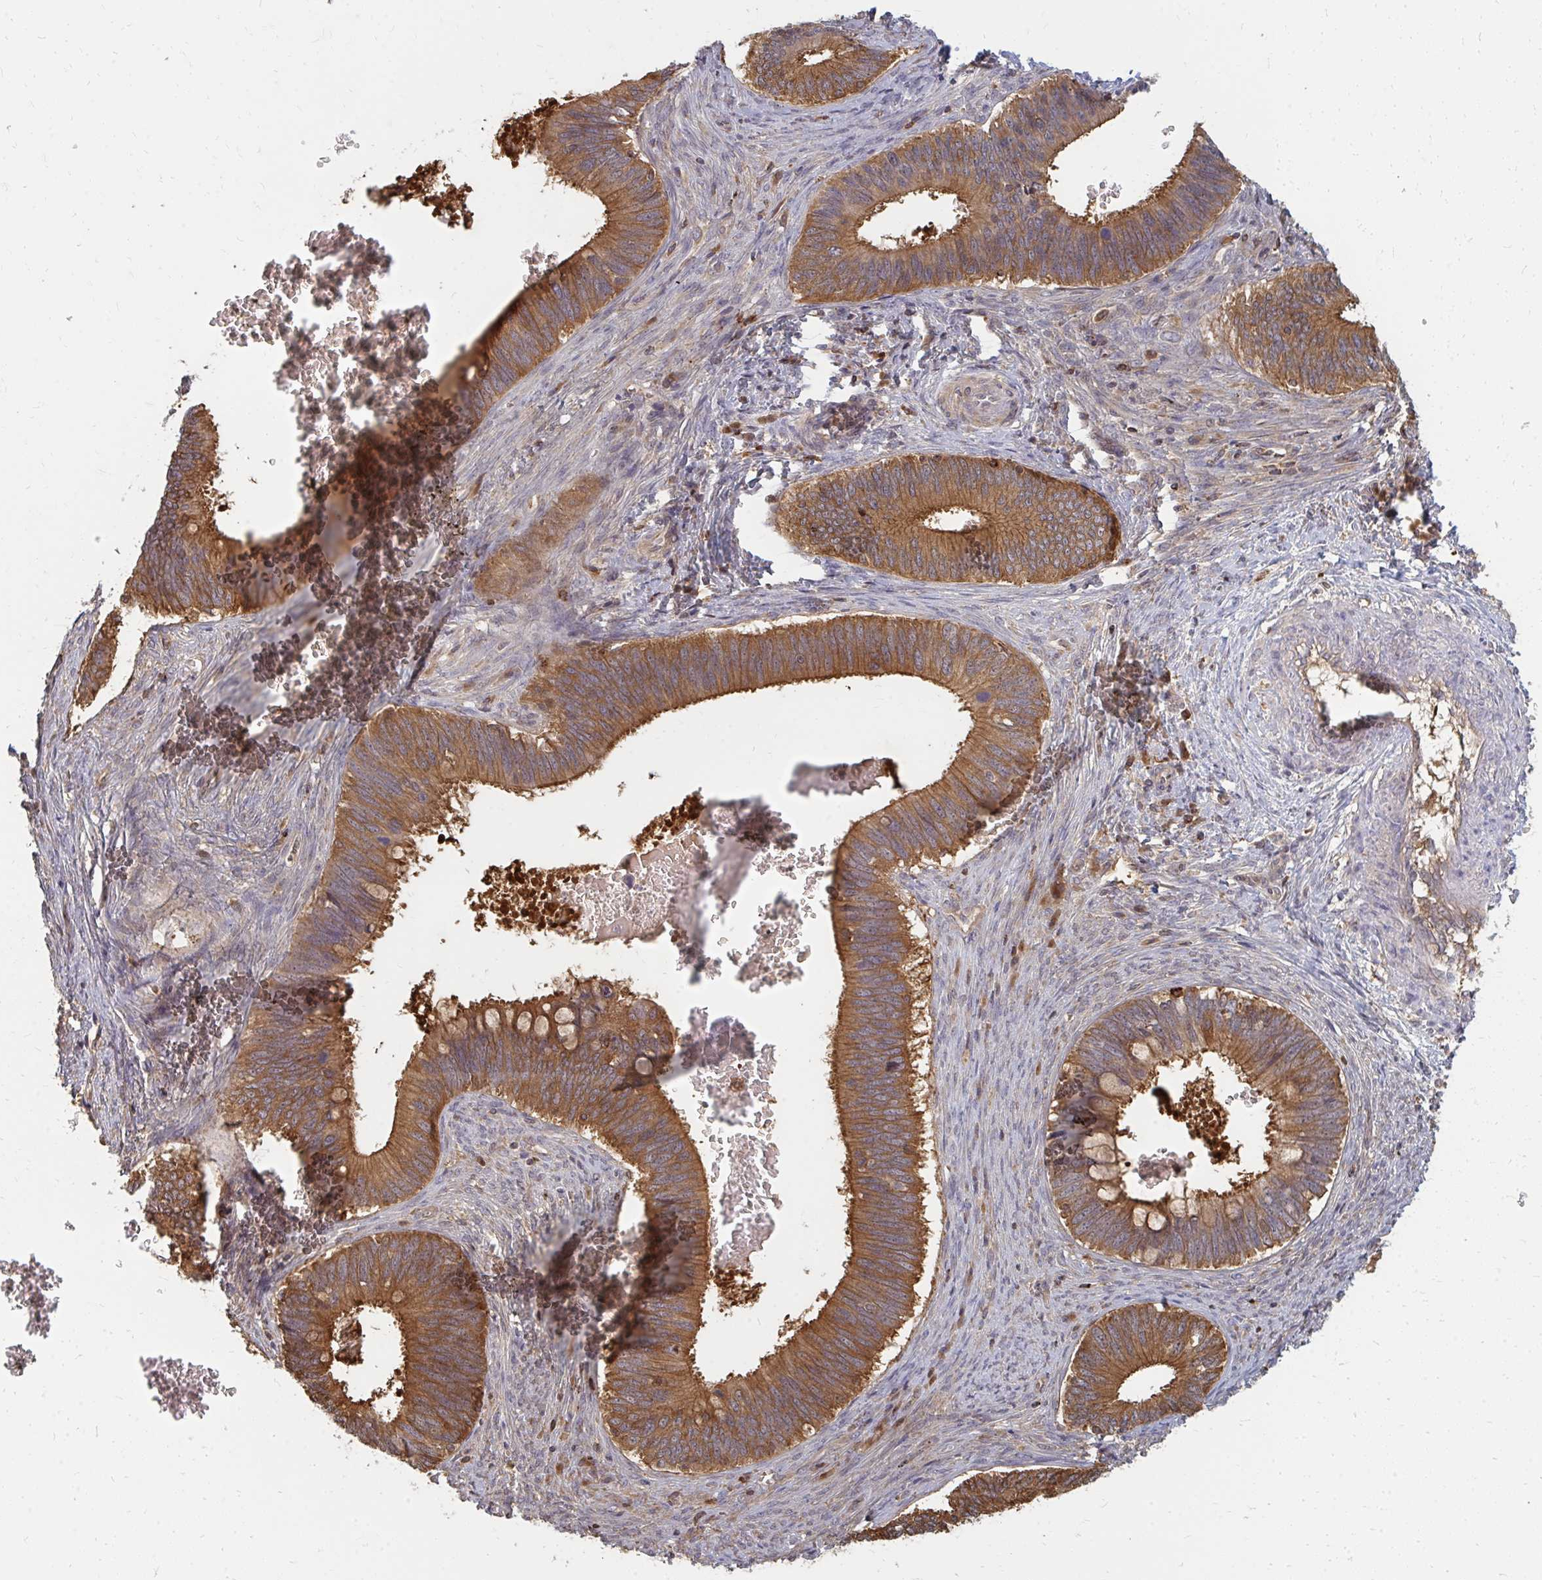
{"staining": {"intensity": "moderate", "quantity": ">75%", "location": "cytoplasmic/membranous"}, "tissue": "cervical cancer", "cell_type": "Tumor cells", "image_type": "cancer", "snomed": [{"axis": "morphology", "description": "Adenocarcinoma, NOS"}, {"axis": "topography", "description": "Cervix"}], "caption": "Human adenocarcinoma (cervical) stained with a protein marker shows moderate staining in tumor cells.", "gene": "ZNF285", "patient": {"sex": "female", "age": 42}}